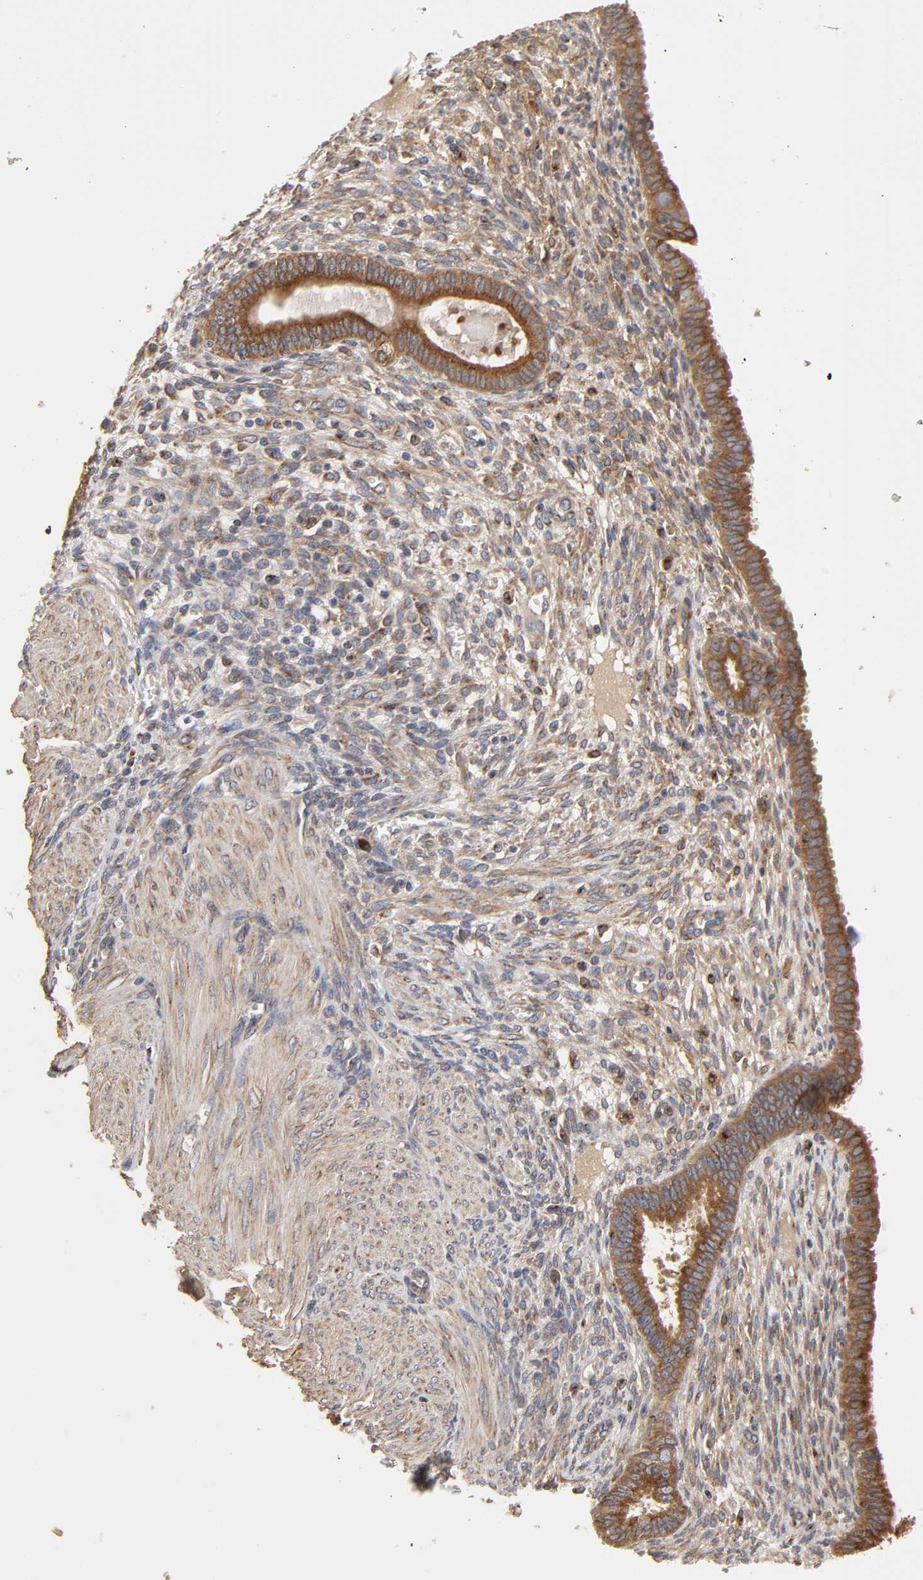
{"staining": {"intensity": "weak", "quantity": "25%-75%", "location": "cytoplasmic/membranous"}, "tissue": "endometrium", "cell_type": "Cells in endometrial stroma", "image_type": "normal", "snomed": [{"axis": "morphology", "description": "Normal tissue, NOS"}, {"axis": "topography", "description": "Endometrium"}], "caption": "Endometrium stained with immunohistochemistry (IHC) exhibits weak cytoplasmic/membranous positivity in about 25%-75% of cells in endometrial stroma.", "gene": "GNPTG", "patient": {"sex": "female", "age": 72}}